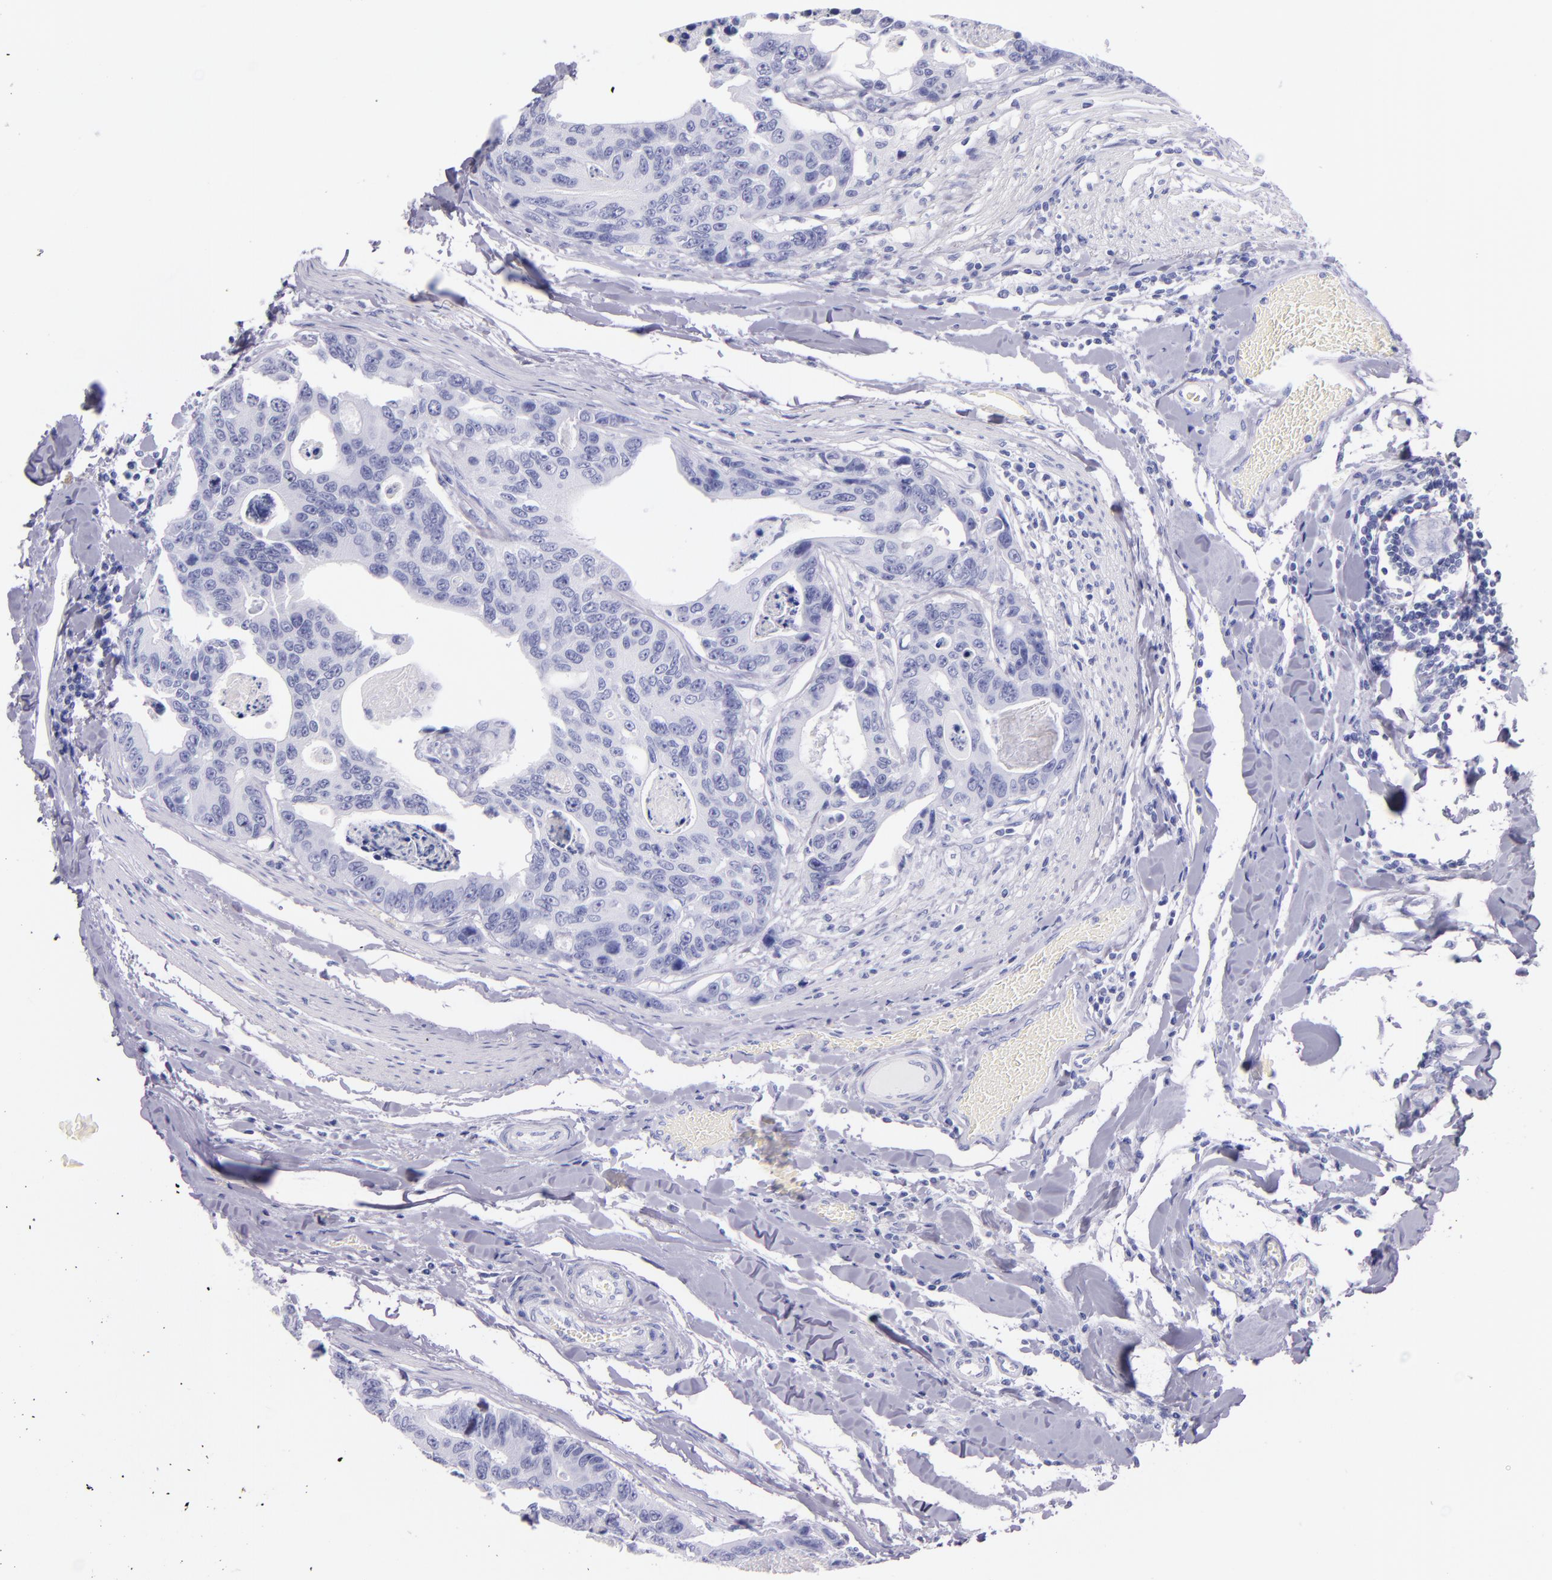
{"staining": {"intensity": "negative", "quantity": "none", "location": "none"}, "tissue": "colorectal cancer", "cell_type": "Tumor cells", "image_type": "cancer", "snomed": [{"axis": "morphology", "description": "Adenocarcinoma, NOS"}, {"axis": "topography", "description": "Colon"}], "caption": "Colorectal cancer was stained to show a protein in brown. There is no significant positivity in tumor cells.", "gene": "SFTPB", "patient": {"sex": "female", "age": 86}}